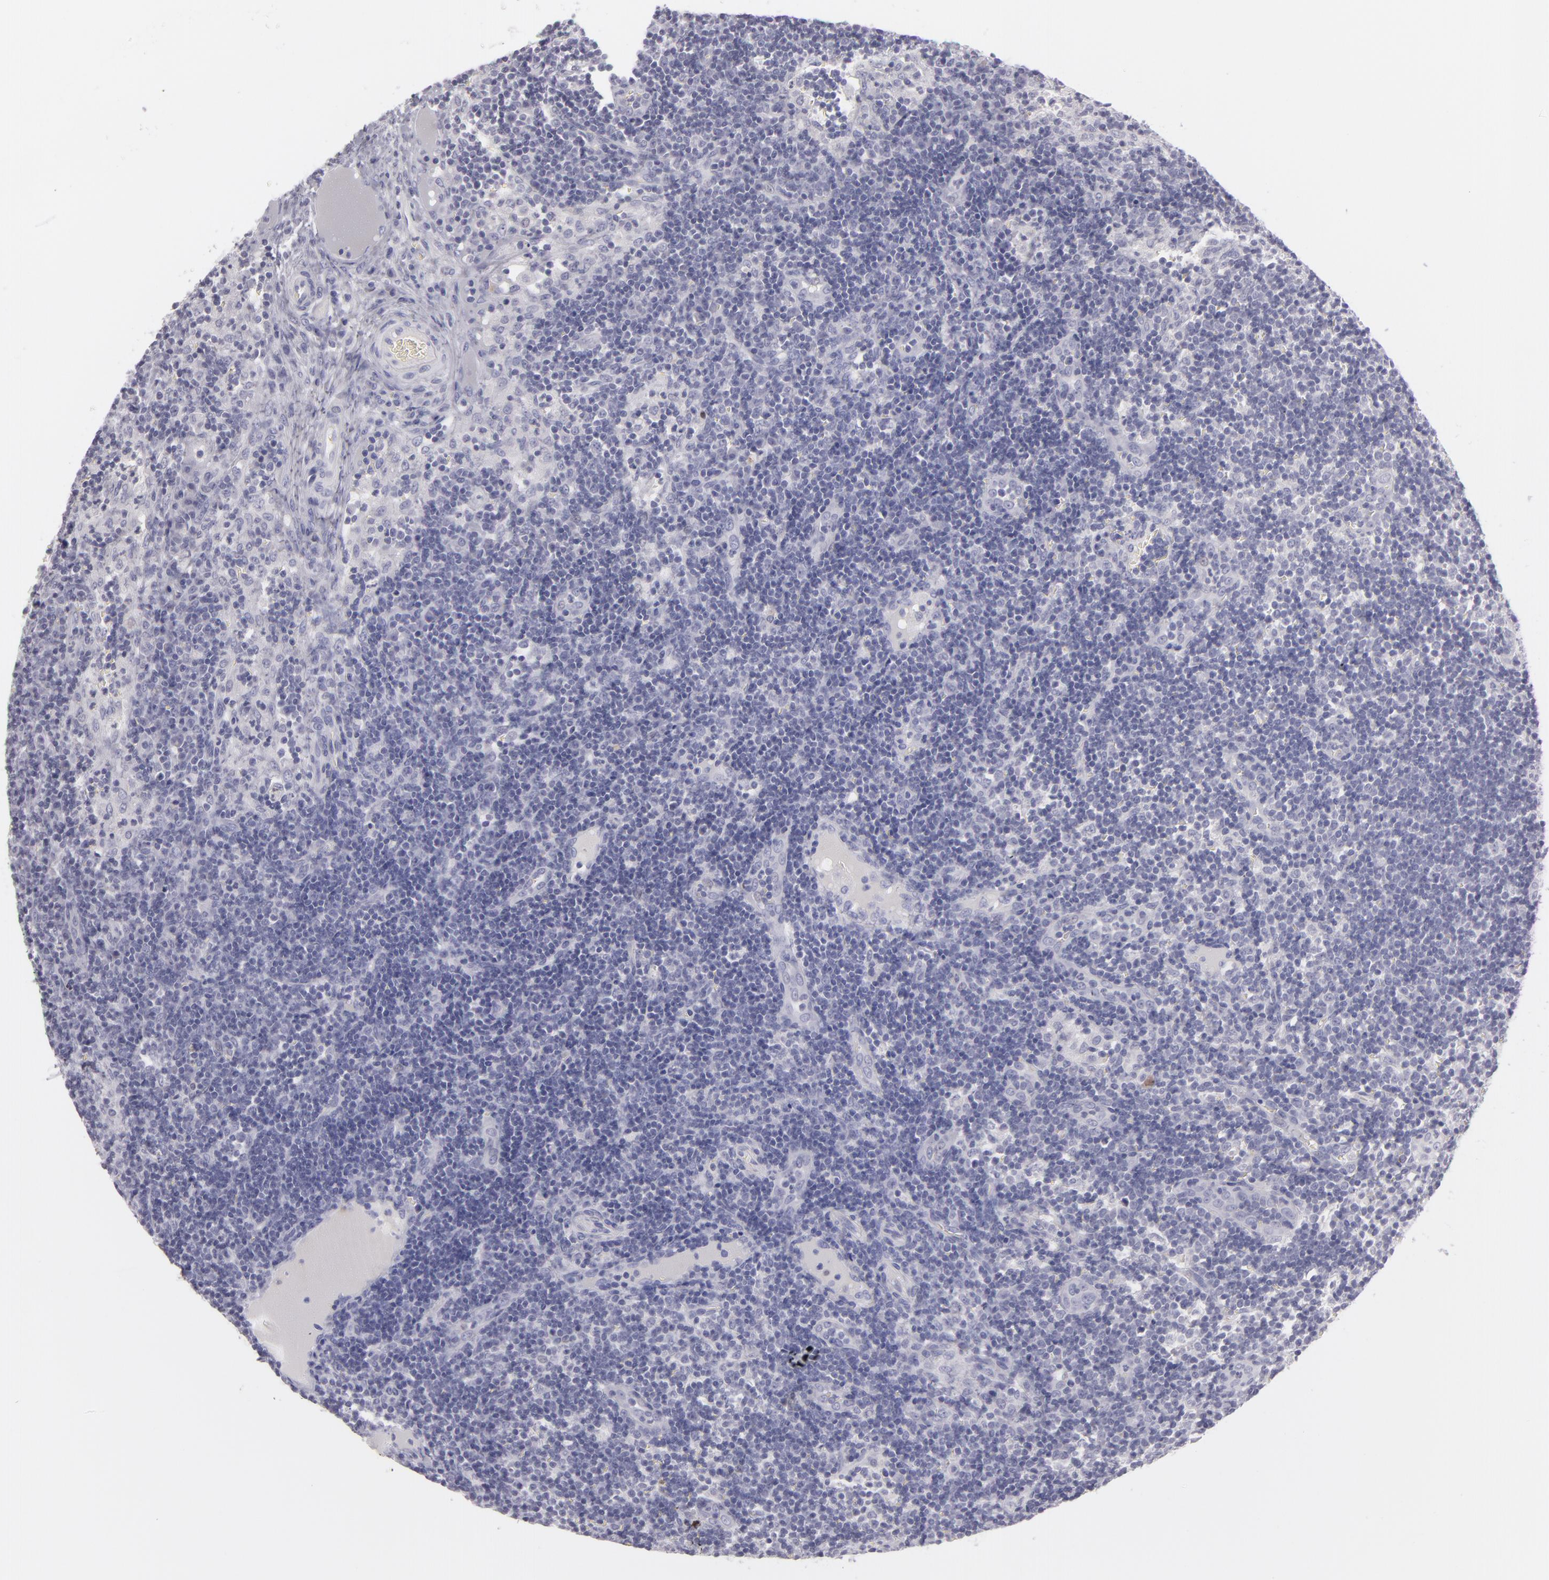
{"staining": {"intensity": "negative", "quantity": "none", "location": "none"}, "tissue": "lymph node", "cell_type": "Germinal center cells", "image_type": "normal", "snomed": [{"axis": "morphology", "description": "Normal tissue, NOS"}, {"axis": "morphology", "description": "Inflammation, NOS"}, {"axis": "topography", "description": "Lymph node"}, {"axis": "topography", "description": "Salivary gland"}], "caption": "A micrograph of lymph node stained for a protein demonstrates no brown staining in germinal center cells. (DAB immunohistochemistry (IHC) with hematoxylin counter stain).", "gene": "TNNC1", "patient": {"sex": "male", "age": 3}}